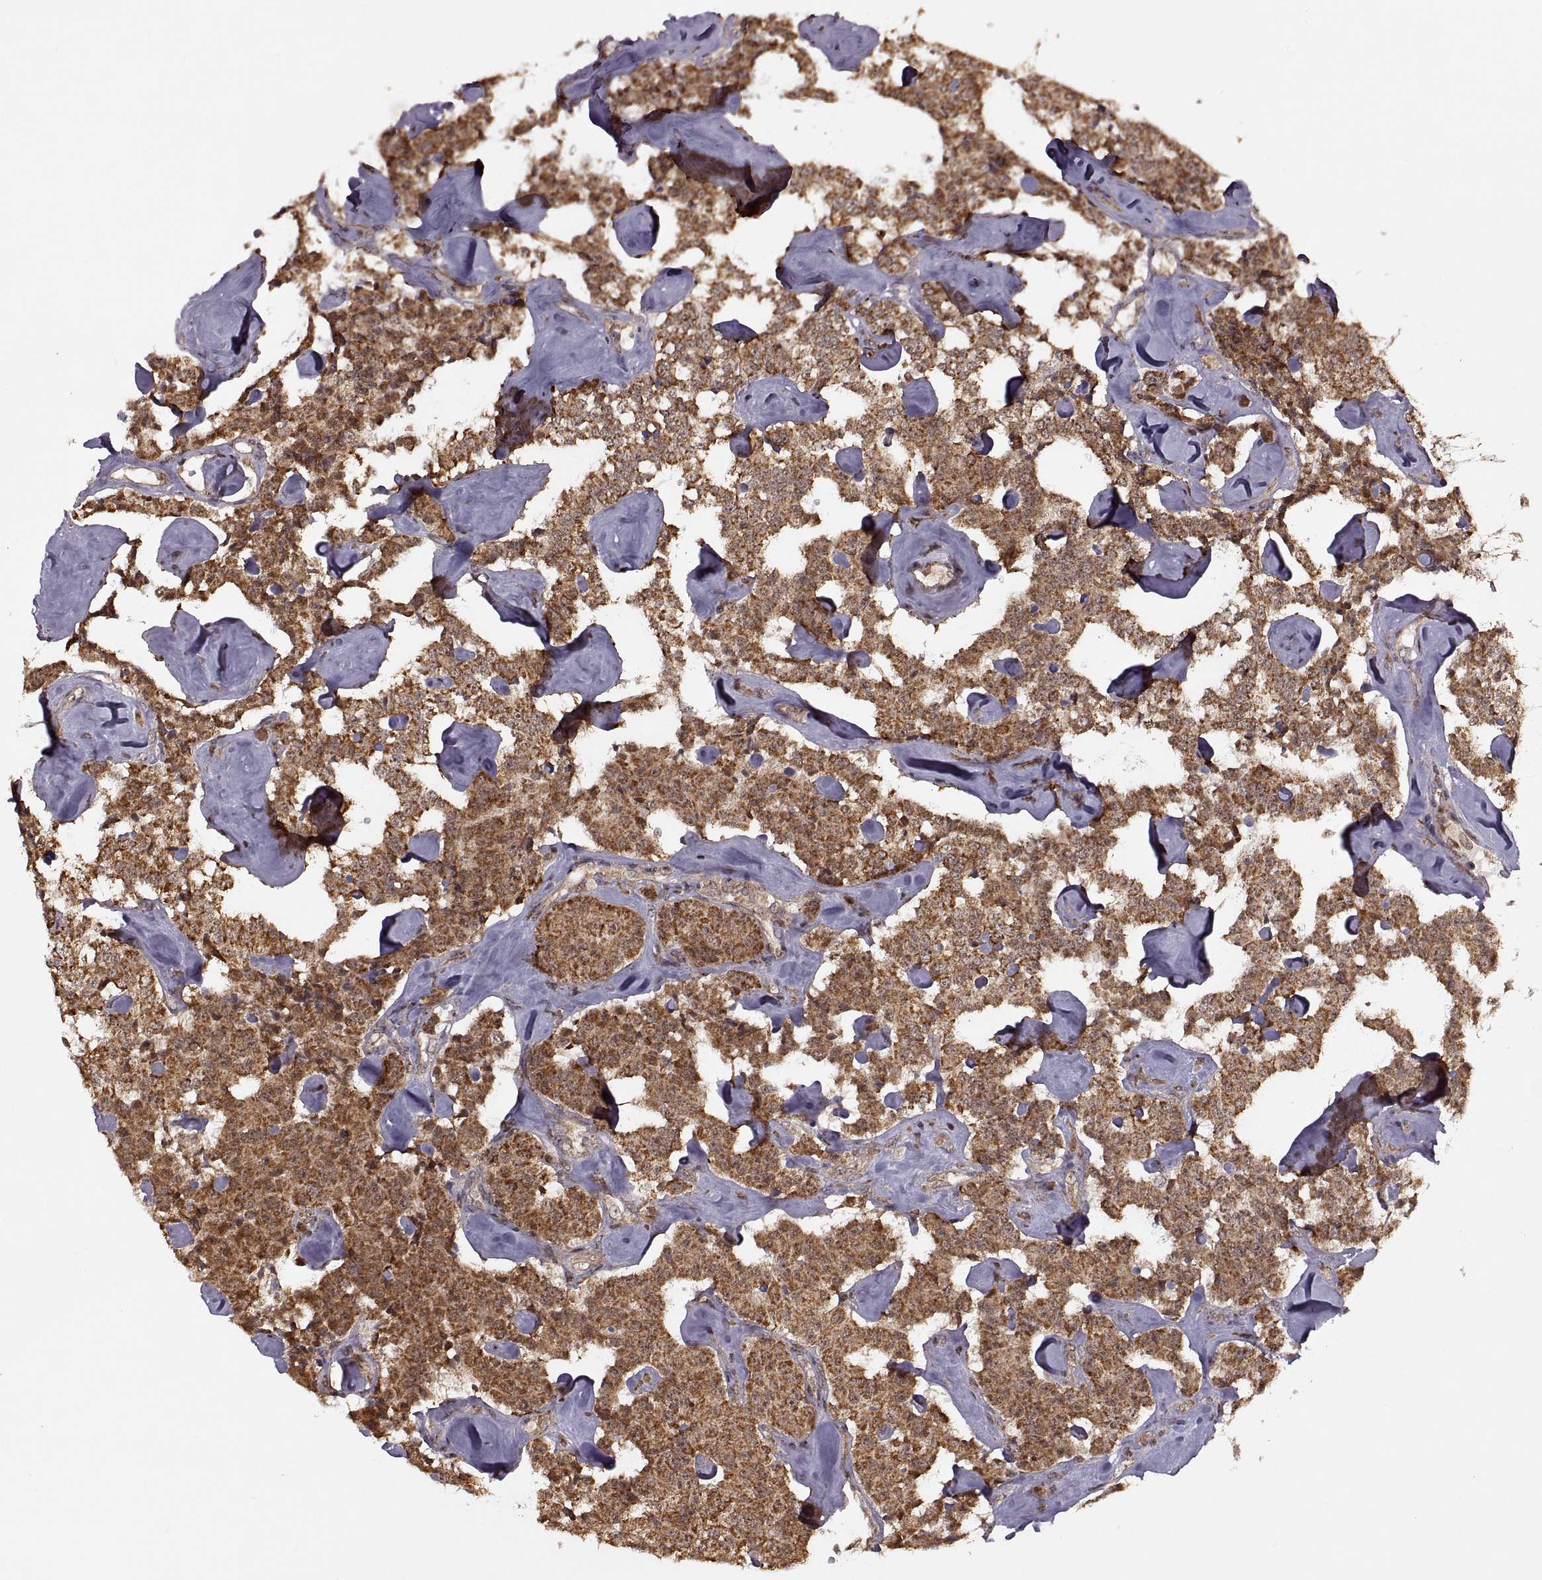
{"staining": {"intensity": "moderate", "quantity": ">75%", "location": "cytoplasmic/membranous,nuclear"}, "tissue": "carcinoid", "cell_type": "Tumor cells", "image_type": "cancer", "snomed": [{"axis": "morphology", "description": "Carcinoid, malignant, NOS"}, {"axis": "topography", "description": "Pancreas"}], "caption": "The image shows immunohistochemical staining of carcinoid. There is moderate cytoplasmic/membranous and nuclear staining is present in approximately >75% of tumor cells.", "gene": "PTOV1", "patient": {"sex": "male", "age": 41}}